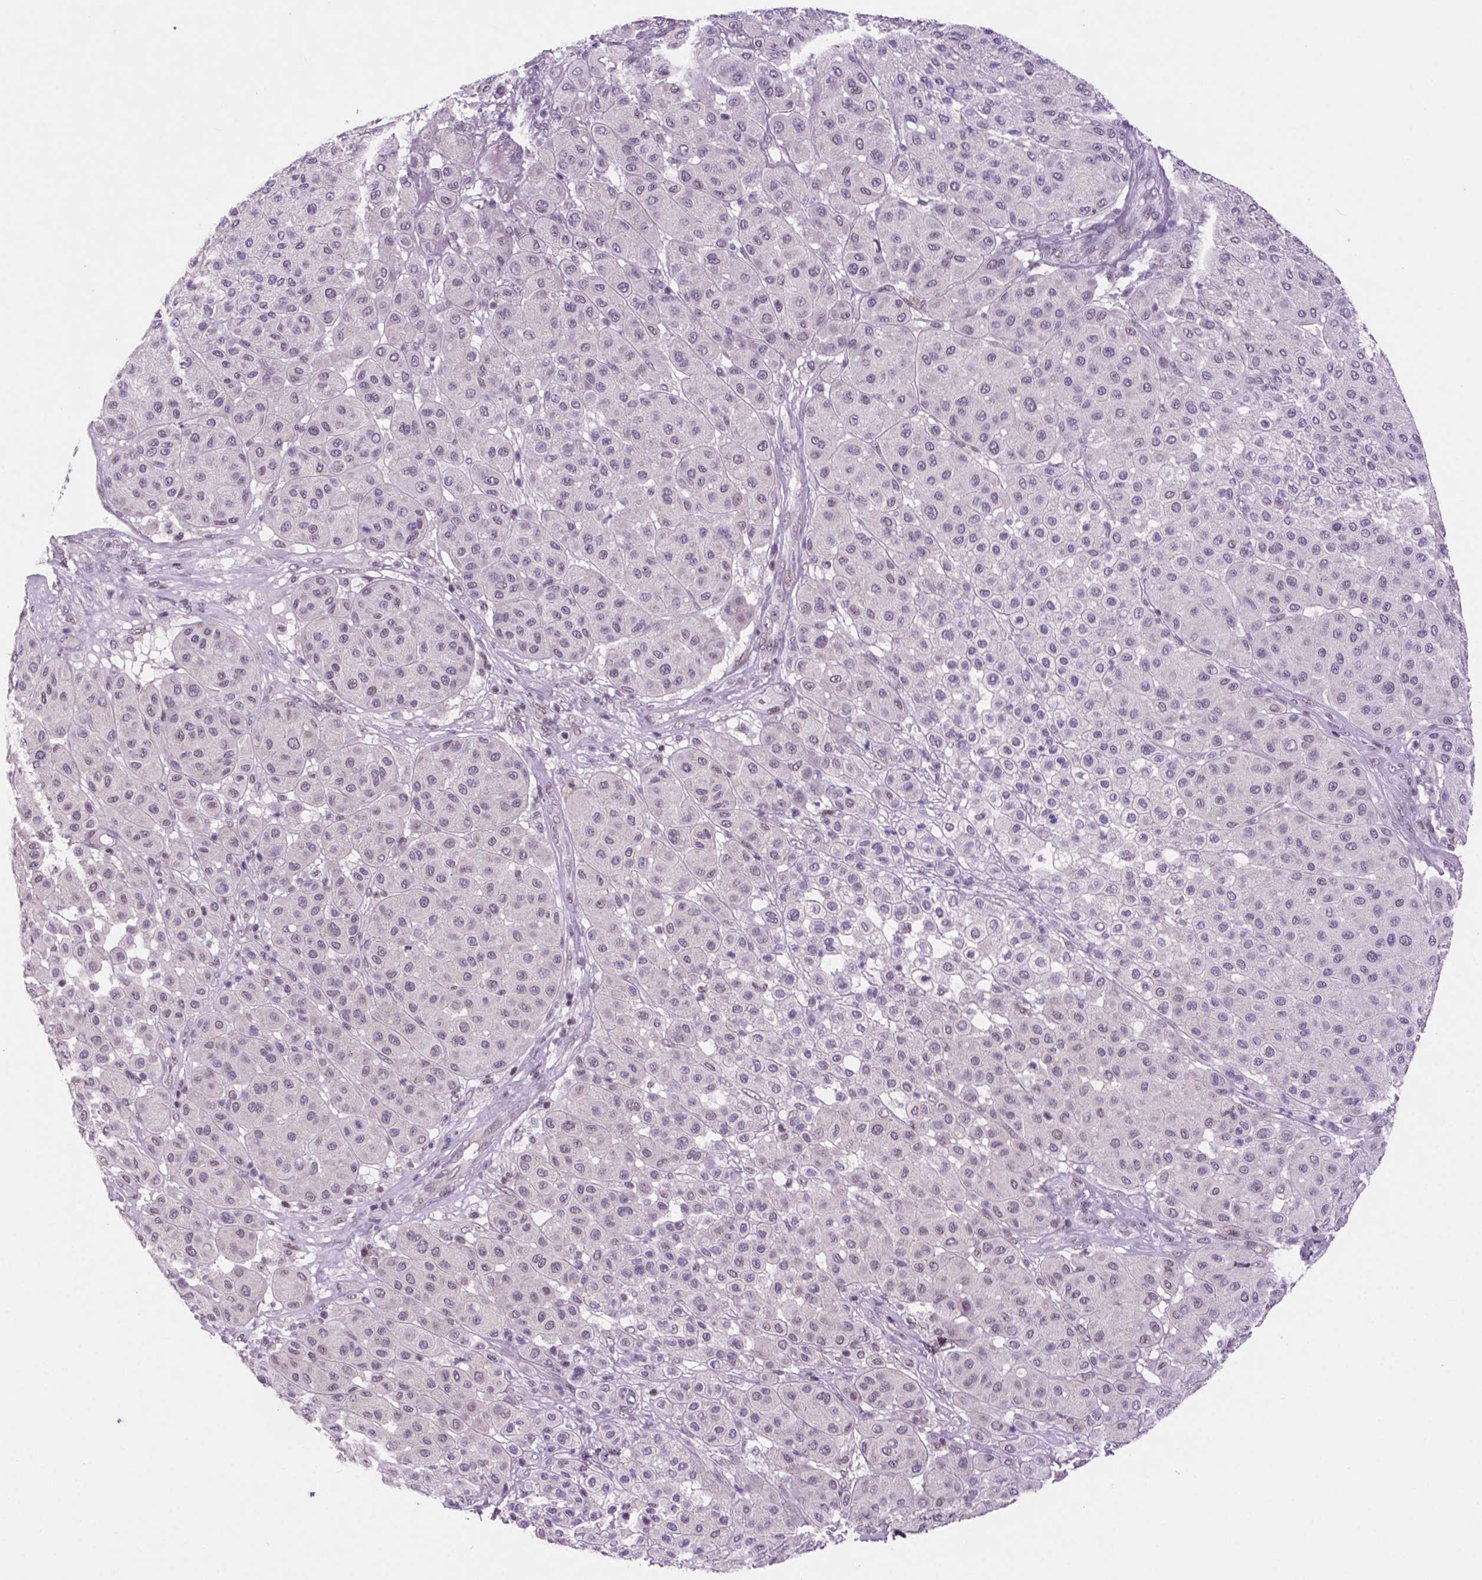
{"staining": {"intensity": "negative", "quantity": "none", "location": "none"}, "tissue": "melanoma", "cell_type": "Tumor cells", "image_type": "cancer", "snomed": [{"axis": "morphology", "description": "Malignant melanoma, Metastatic site"}, {"axis": "topography", "description": "Smooth muscle"}], "caption": "DAB immunohistochemical staining of human malignant melanoma (metastatic site) shows no significant staining in tumor cells. (Brightfield microscopy of DAB (3,3'-diaminobenzidine) immunohistochemistry (IHC) at high magnification).", "gene": "NCOR1", "patient": {"sex": "male", "age": 41}}